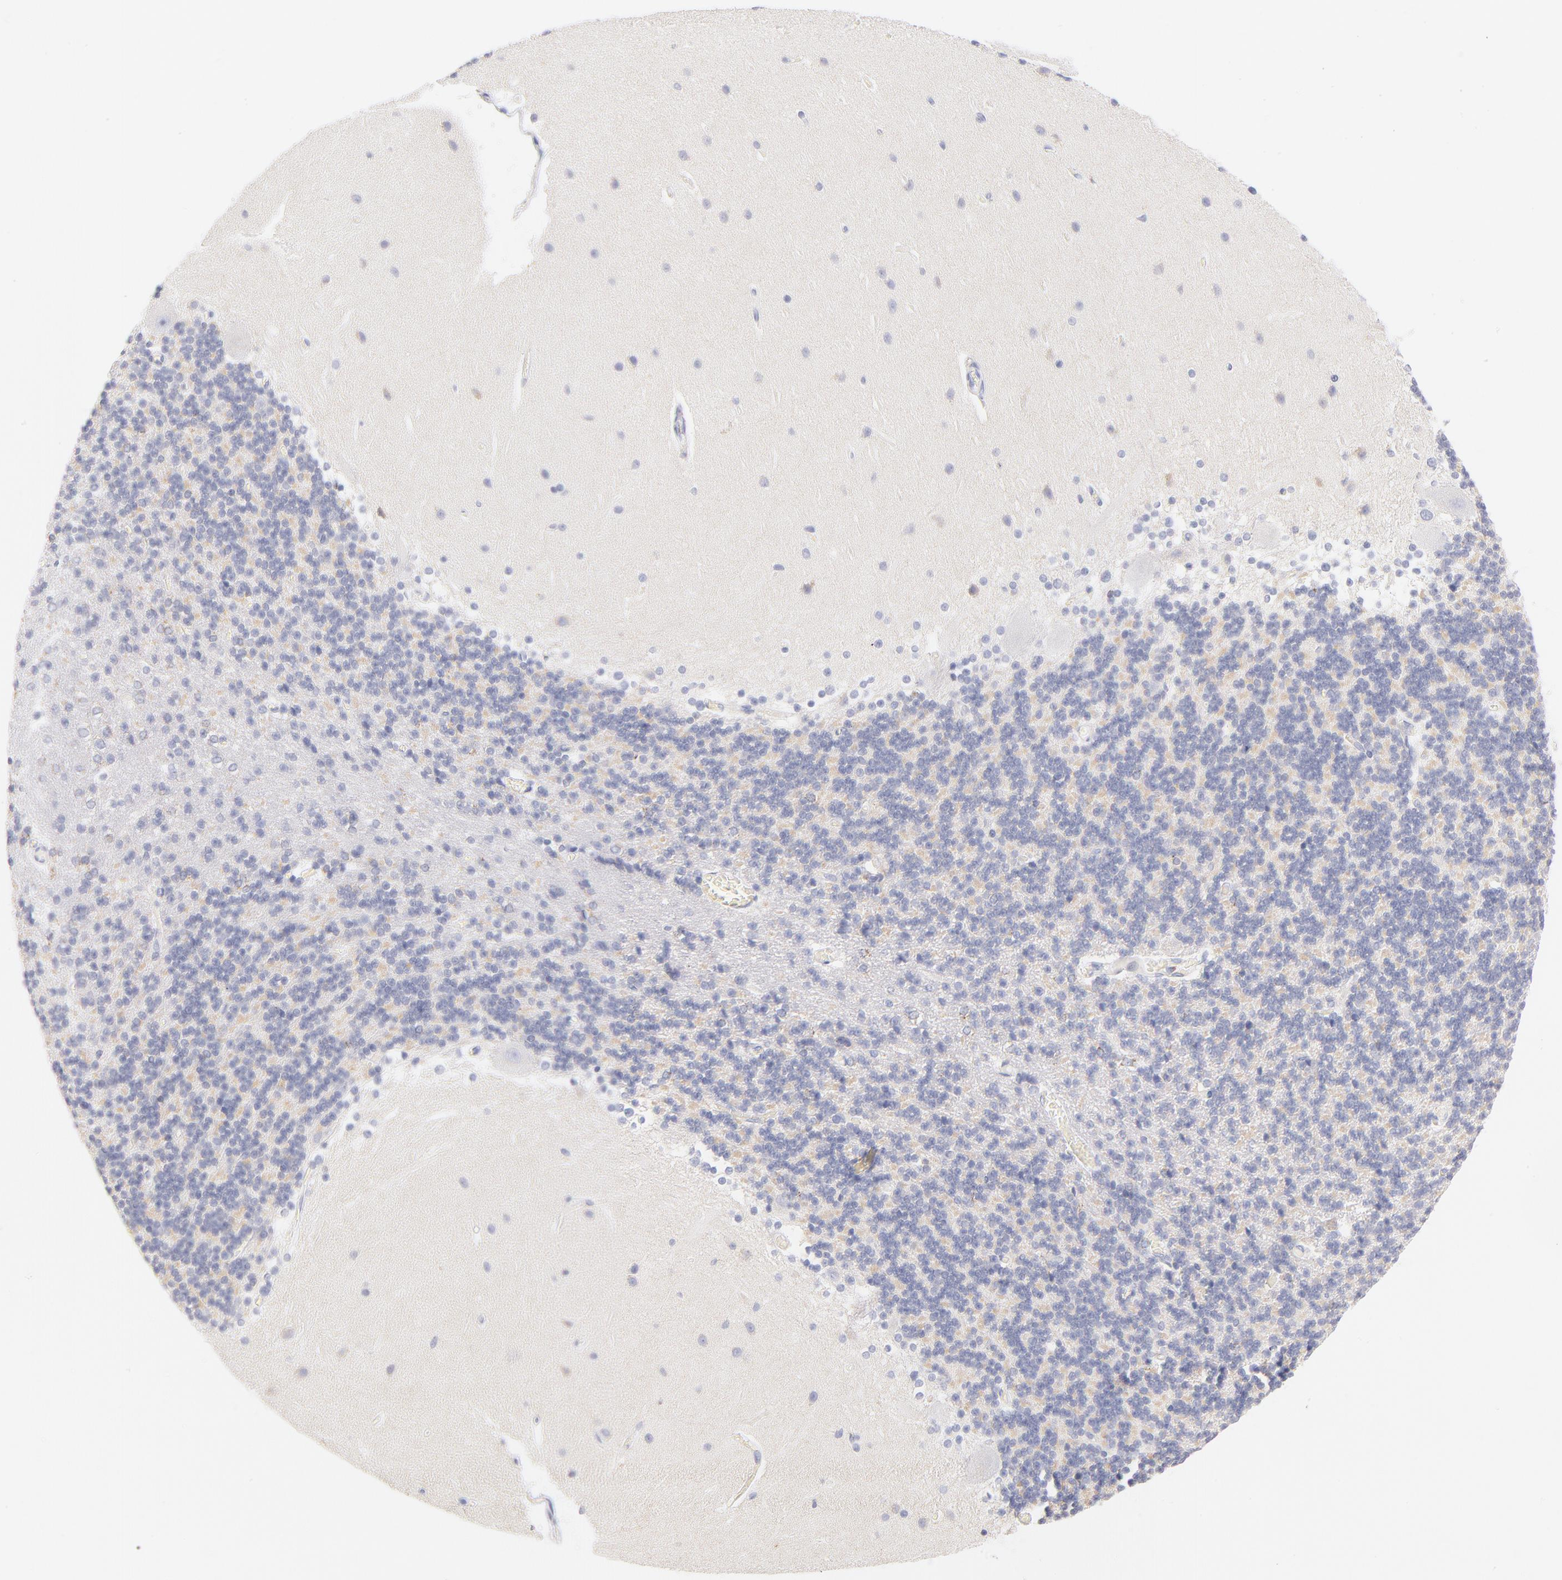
{"staining": {"intensity": "weak", "quantity": ">75%", "location": "cytoplasmic/membranous"}, "tissue": "cerebellum", "cell_type": "Cells in granular layer", "image_type": "normal", "snomed": [{"axis": "morphology", "description": "Normal tissue, NOS"}, {"axis": "topography", "description": "Cerebellum"}], "caption": "Protein expression analysis of benign human cerebellum reveals weak cytoplasmic/membranous expression in approximately >75% of cells in granular layer. The staining was performed using DAB (3,3'-diaminobenzidine), with brown indicating positive protein expression. Nuclei are stained blue with hematoxylin.", "gene": "AIFM1", "patient": {"sex": "female", "age": 54}}